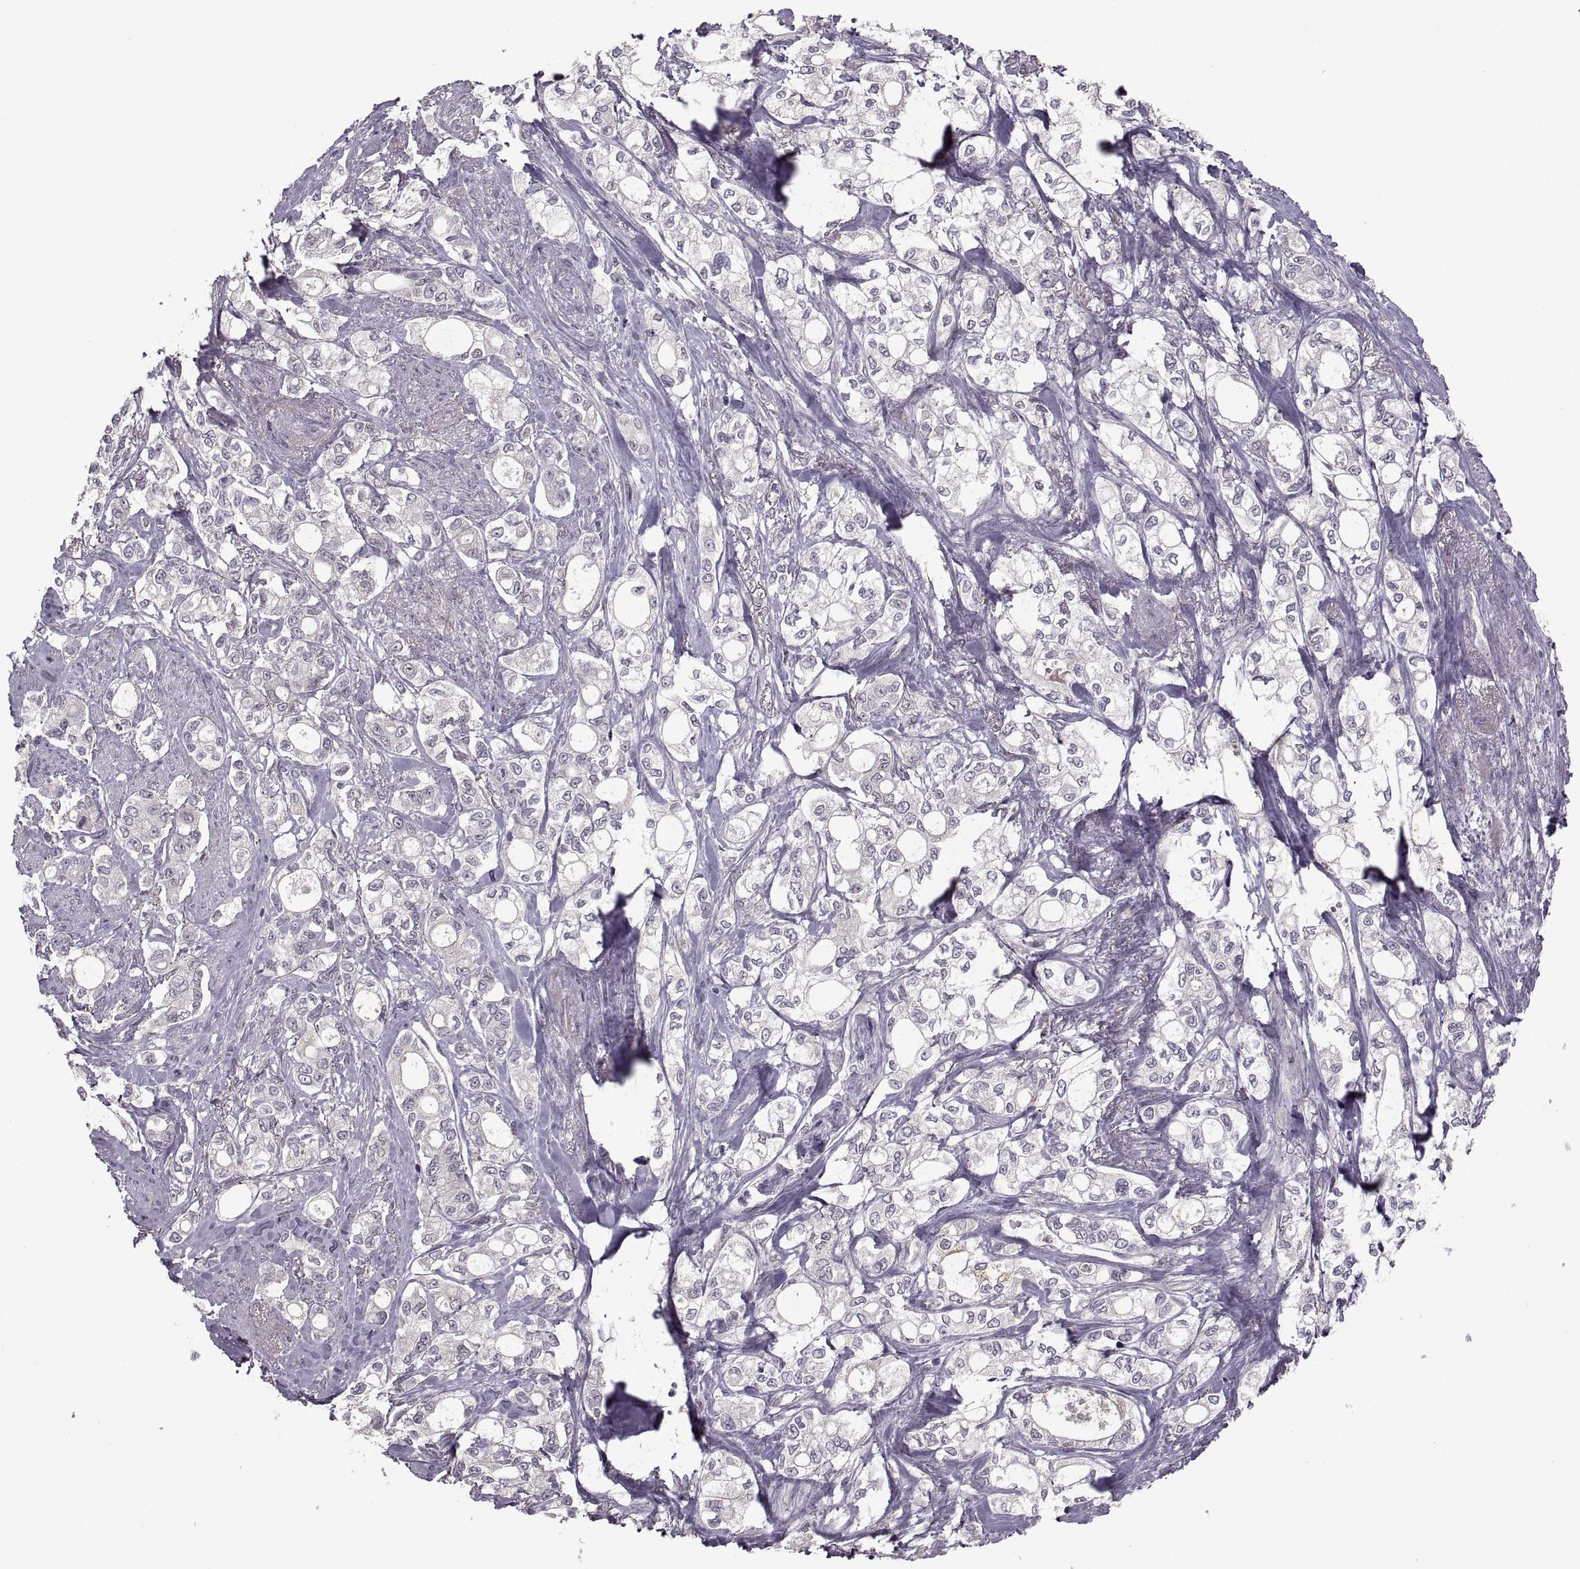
{"staining": {"intensity": "negative", "quantity": "none", "location": "none"}, "tissue": "stomach cancer", "cell_type": "Tumor cells", "image_type": "cancer", "snomed": [{"axis": "morphology", "description": "Adenocarcinoma, NOS"}, {"axis": "topography", "description": "Stomach"}], "caption": "Micrograph shows no protein positivity in tumor cells of adenocarcinoma (stomach) tissue.", "gene": "PIERCE1", "patient": {"sex": "male", "age": 63}}